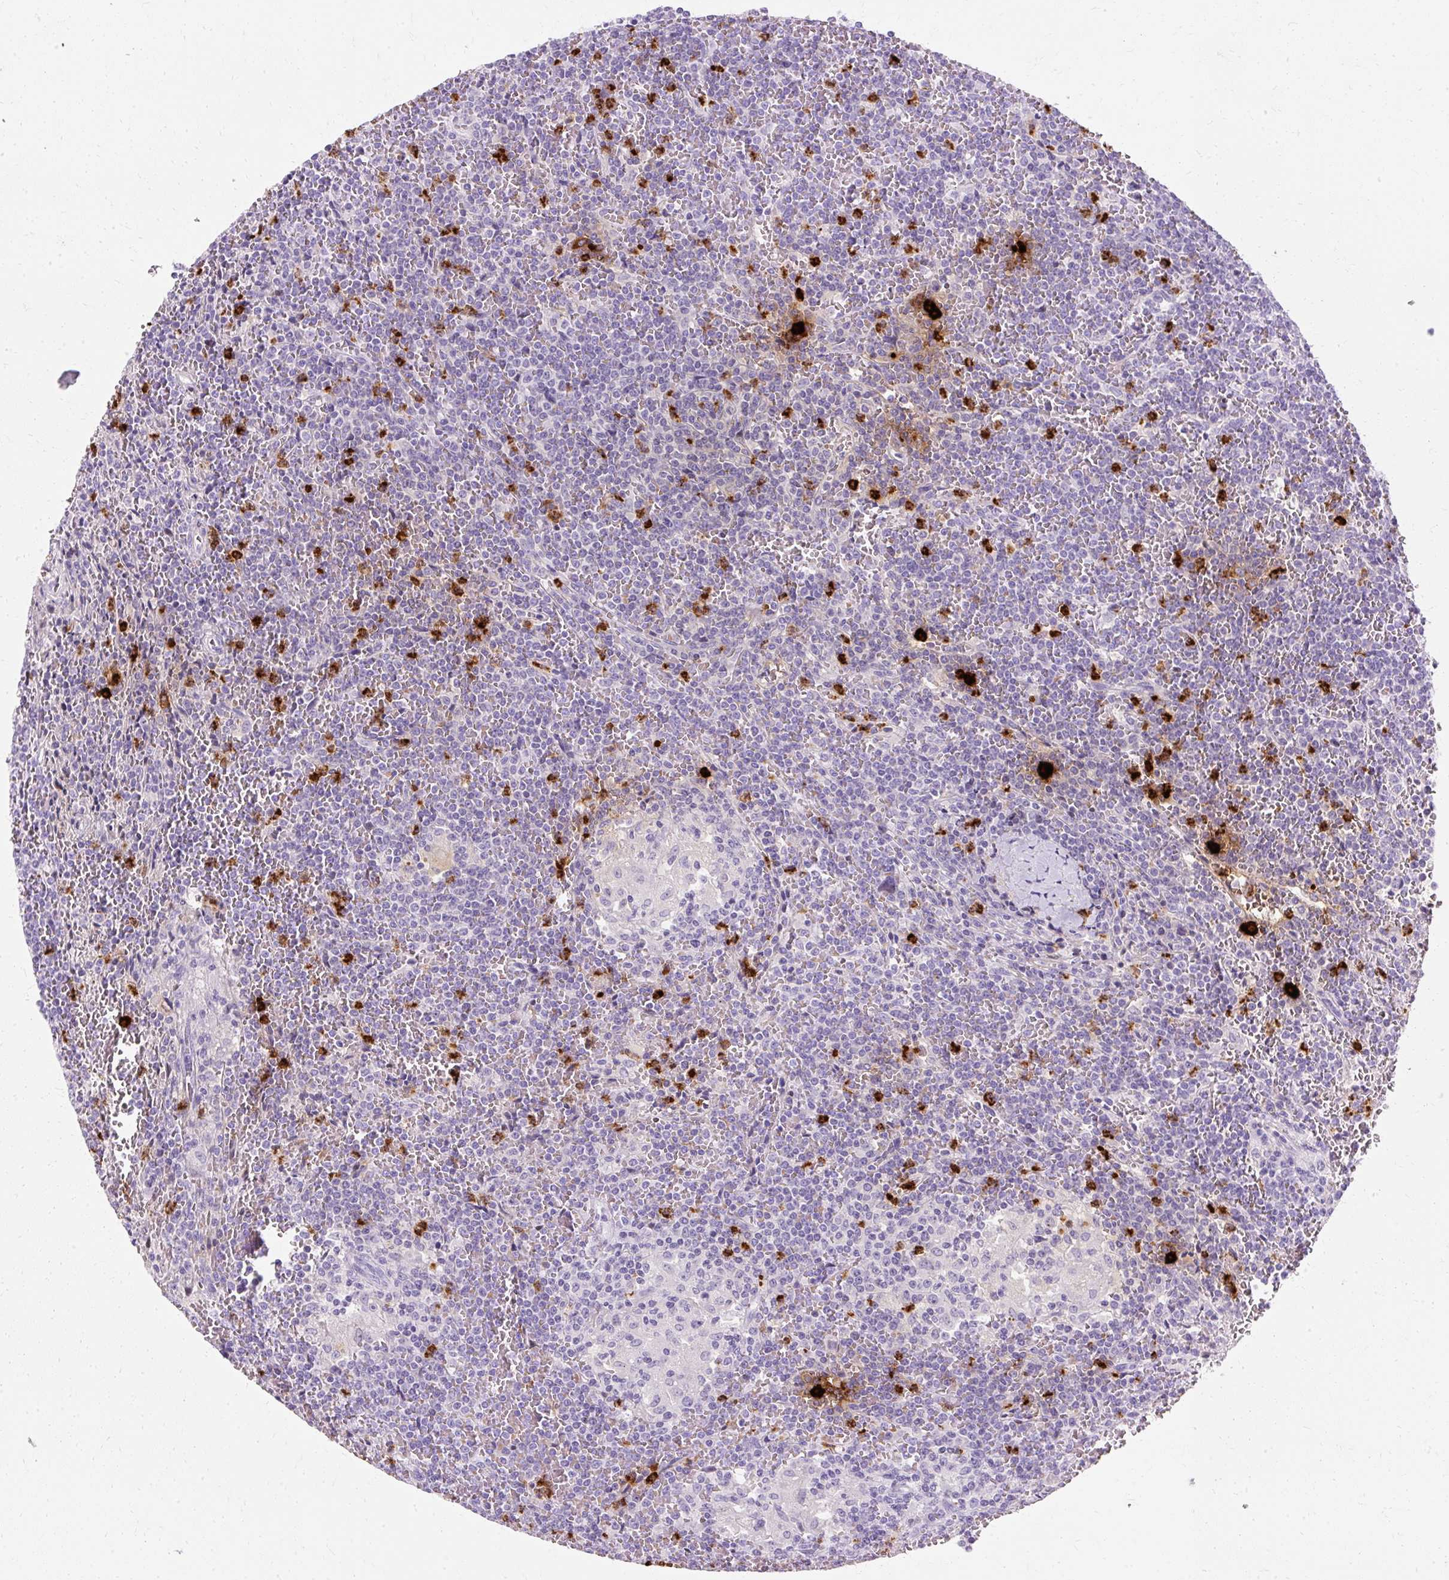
{"staining": {"intensity": "negative", "quantity": "none", "location": "none"}, "tissue": "lymphoma", "cell_type": "Tumor cells", "image_type": "cancer", "snomed": [{"axis": "morphology", "description": "Malignant lymphoma, non-Hodgkin's type, Low grade"}, {"axis": "topography", "description": "Spleen"}], "caption": "Low-grade malignant lymphoma, non-Hodgkin's type was stained to show a protein in brown. There is no significant expression in tumor cells. (DAB IHC visualized using brightfield microscopy, high magnification).", "gene": "DEFA1", "patient": {"sex": "female", "age": 19}}